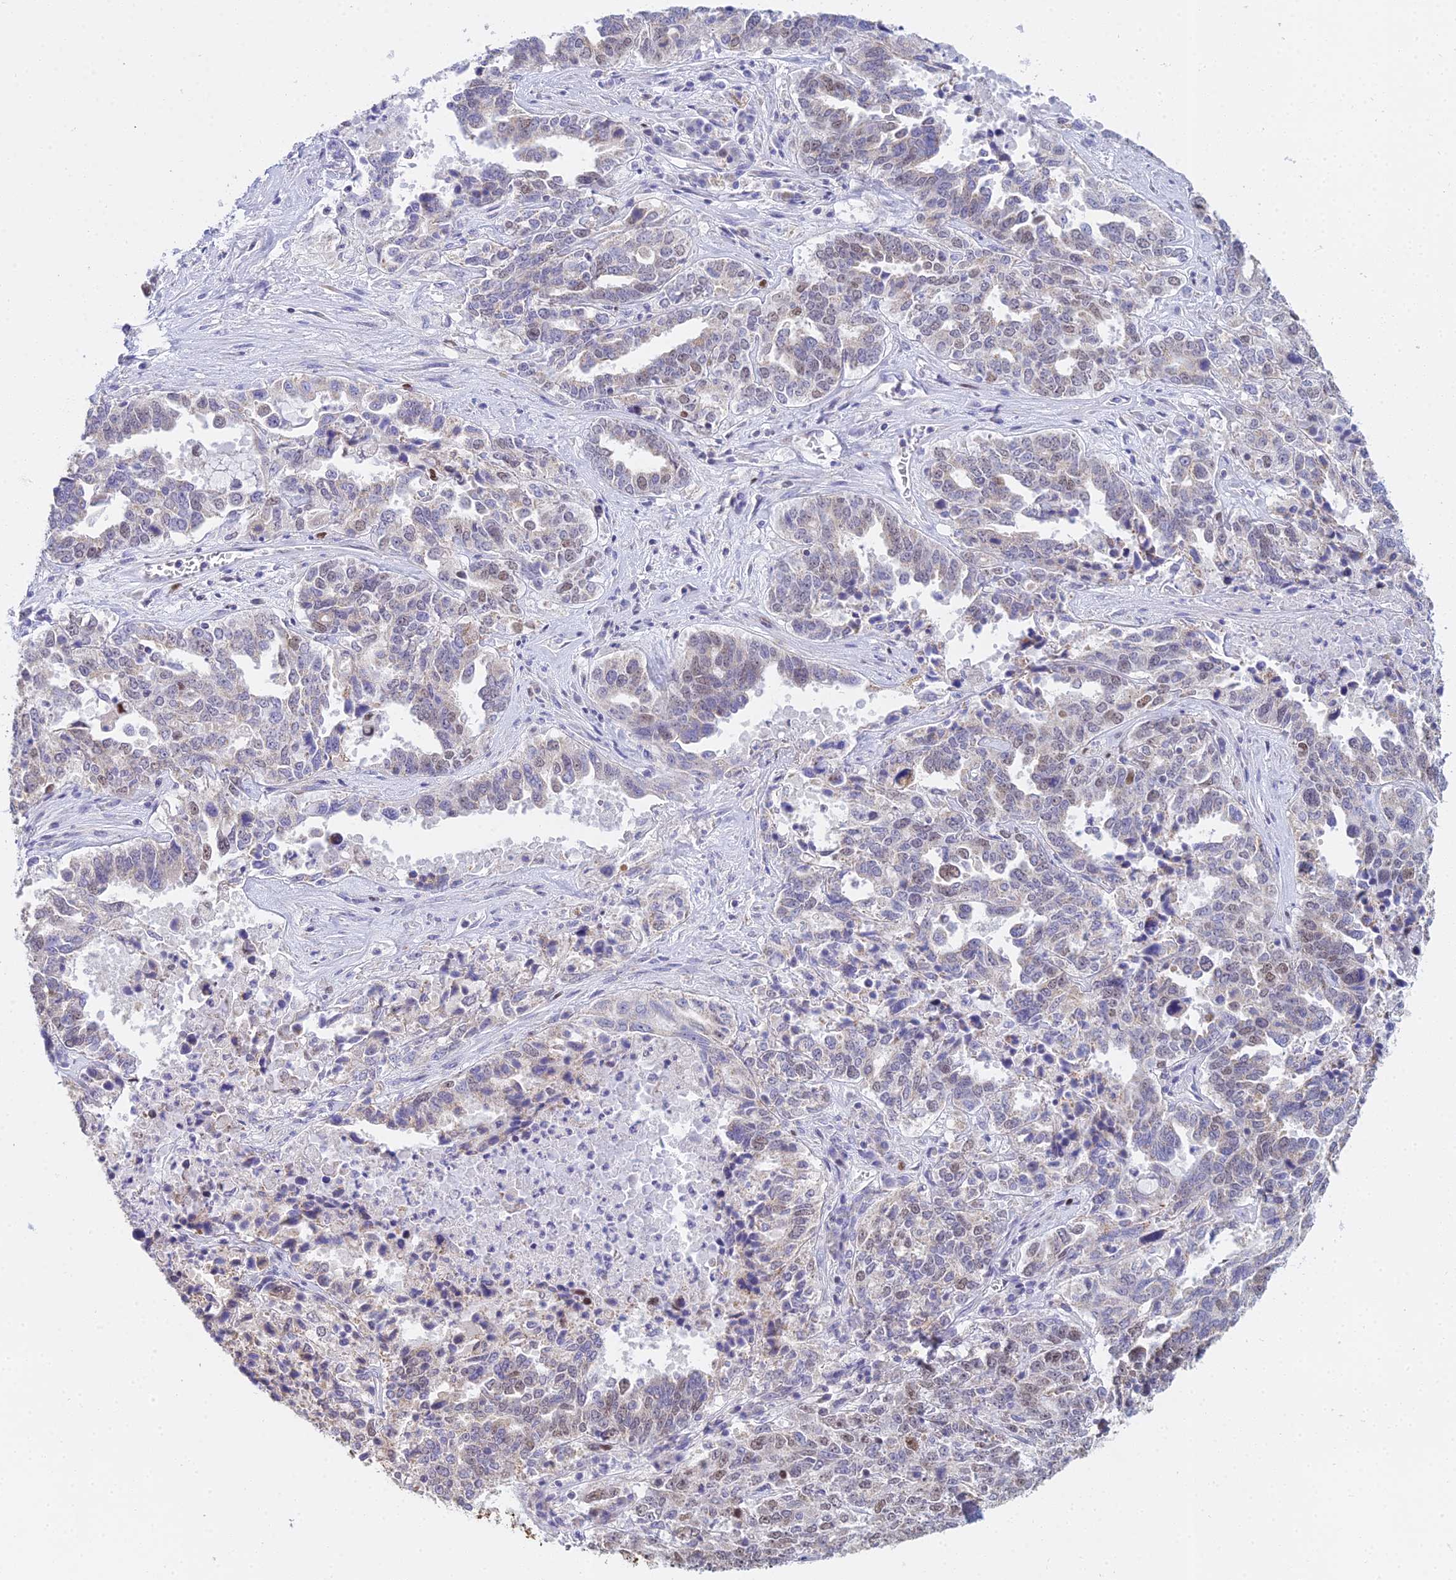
{"staining": {"intensity": "moderate", "quantity": "<25%", "location": "nuclear"}, "tissue": "ovarian cancer", "cell_type": "Tumor cells", "image_type": "cancer", "snomed": [{"axis": "morphology", "description": "Carcinoma, endometroid"}, {"axis": "topography", "description": "Ovary"}], "caption": "Tumor cells display low levels of moderate nuclear expression in approximately <25% of cells in human ovarian endometroid carcinoma.", "gene": "MCM2", "patient": {"sex": "female", "age": 62}}